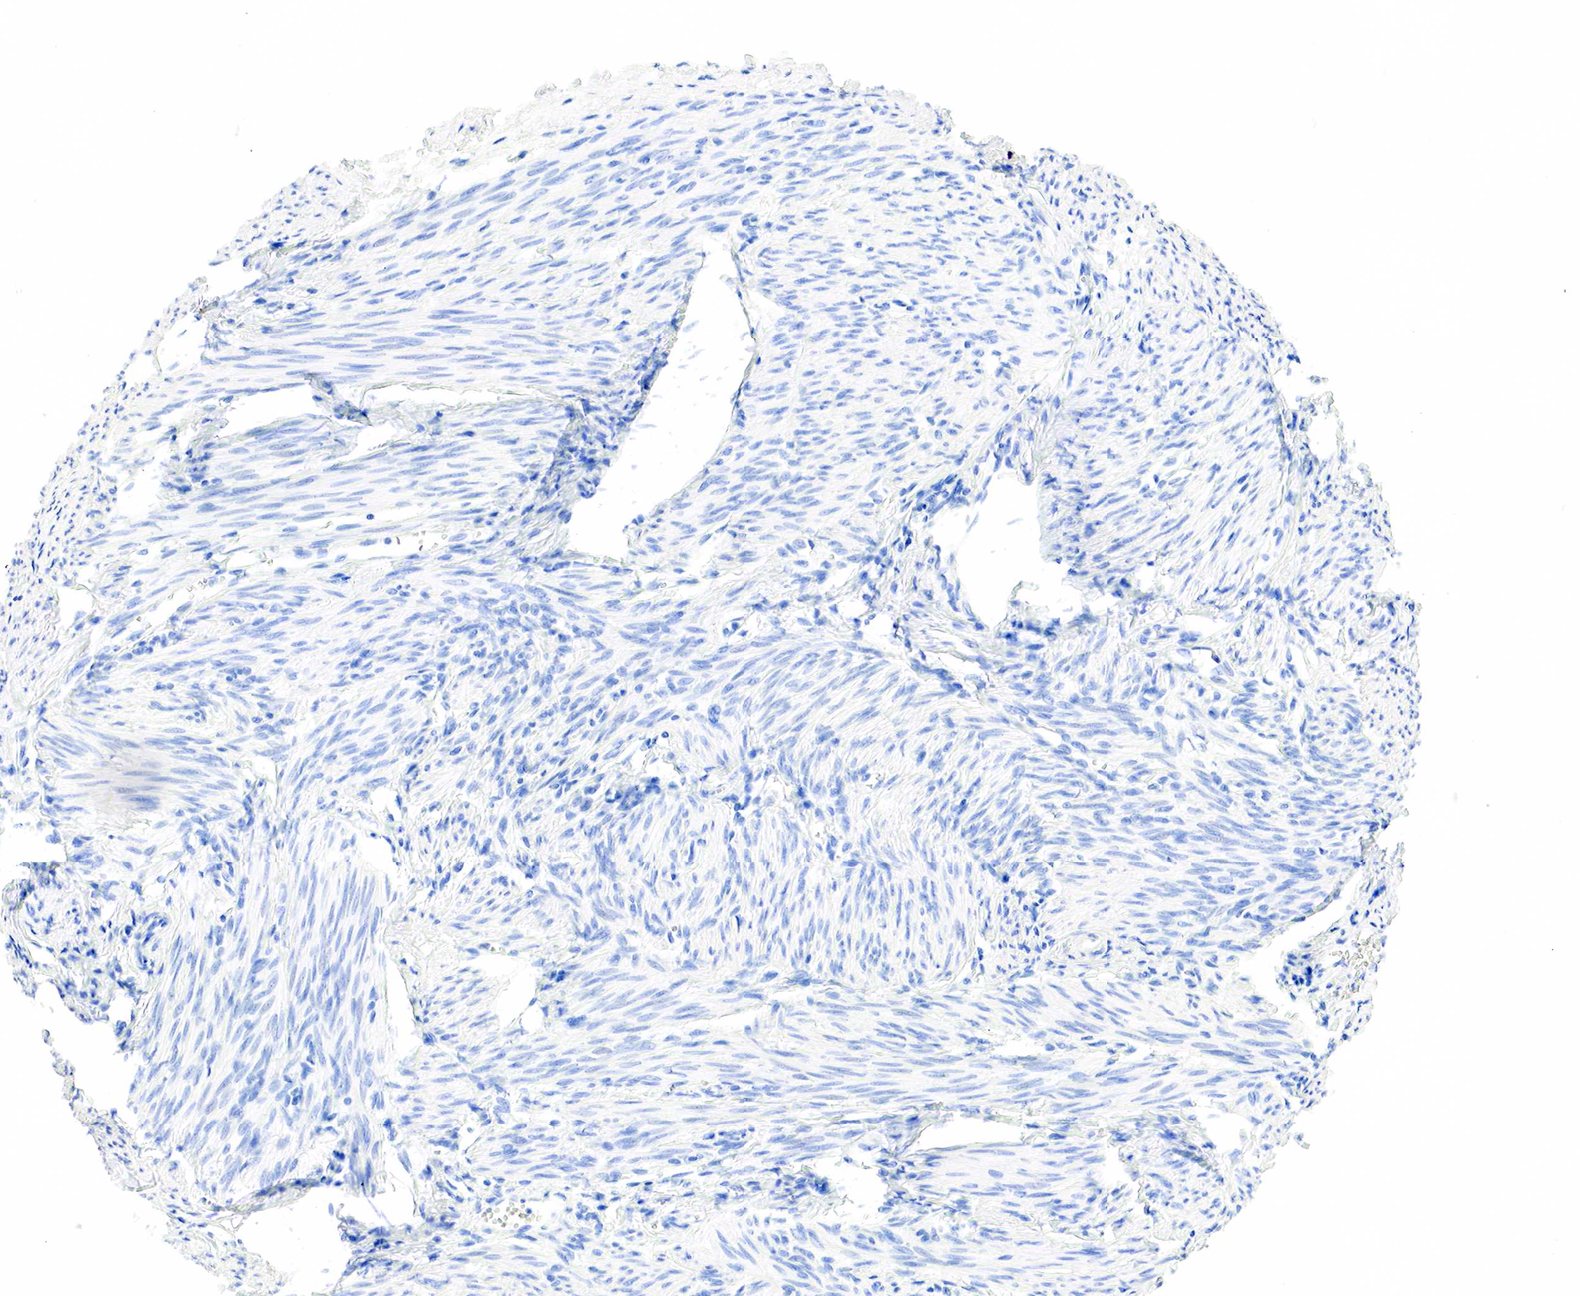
{"staining": {"intensity": "negative", "quantity": "none", "location": "none"}, "tissue": "endometrial cancer", "cell_type": "Tumor cells", "image_type": "cancer", "snomed": [{"axis": "morphology", "description": "Adenocarcinoma, NOS"}, {"axis": "topography", "description": "Endometrium"}], "caption": "Immunohistochemistry (IHC) photomicrograph of endometrial cancer stained for a protein (brown), which exhibits no expression in tumor cells.", "gene": "PTH", "patient": {"sex": "female", "age": 76}}